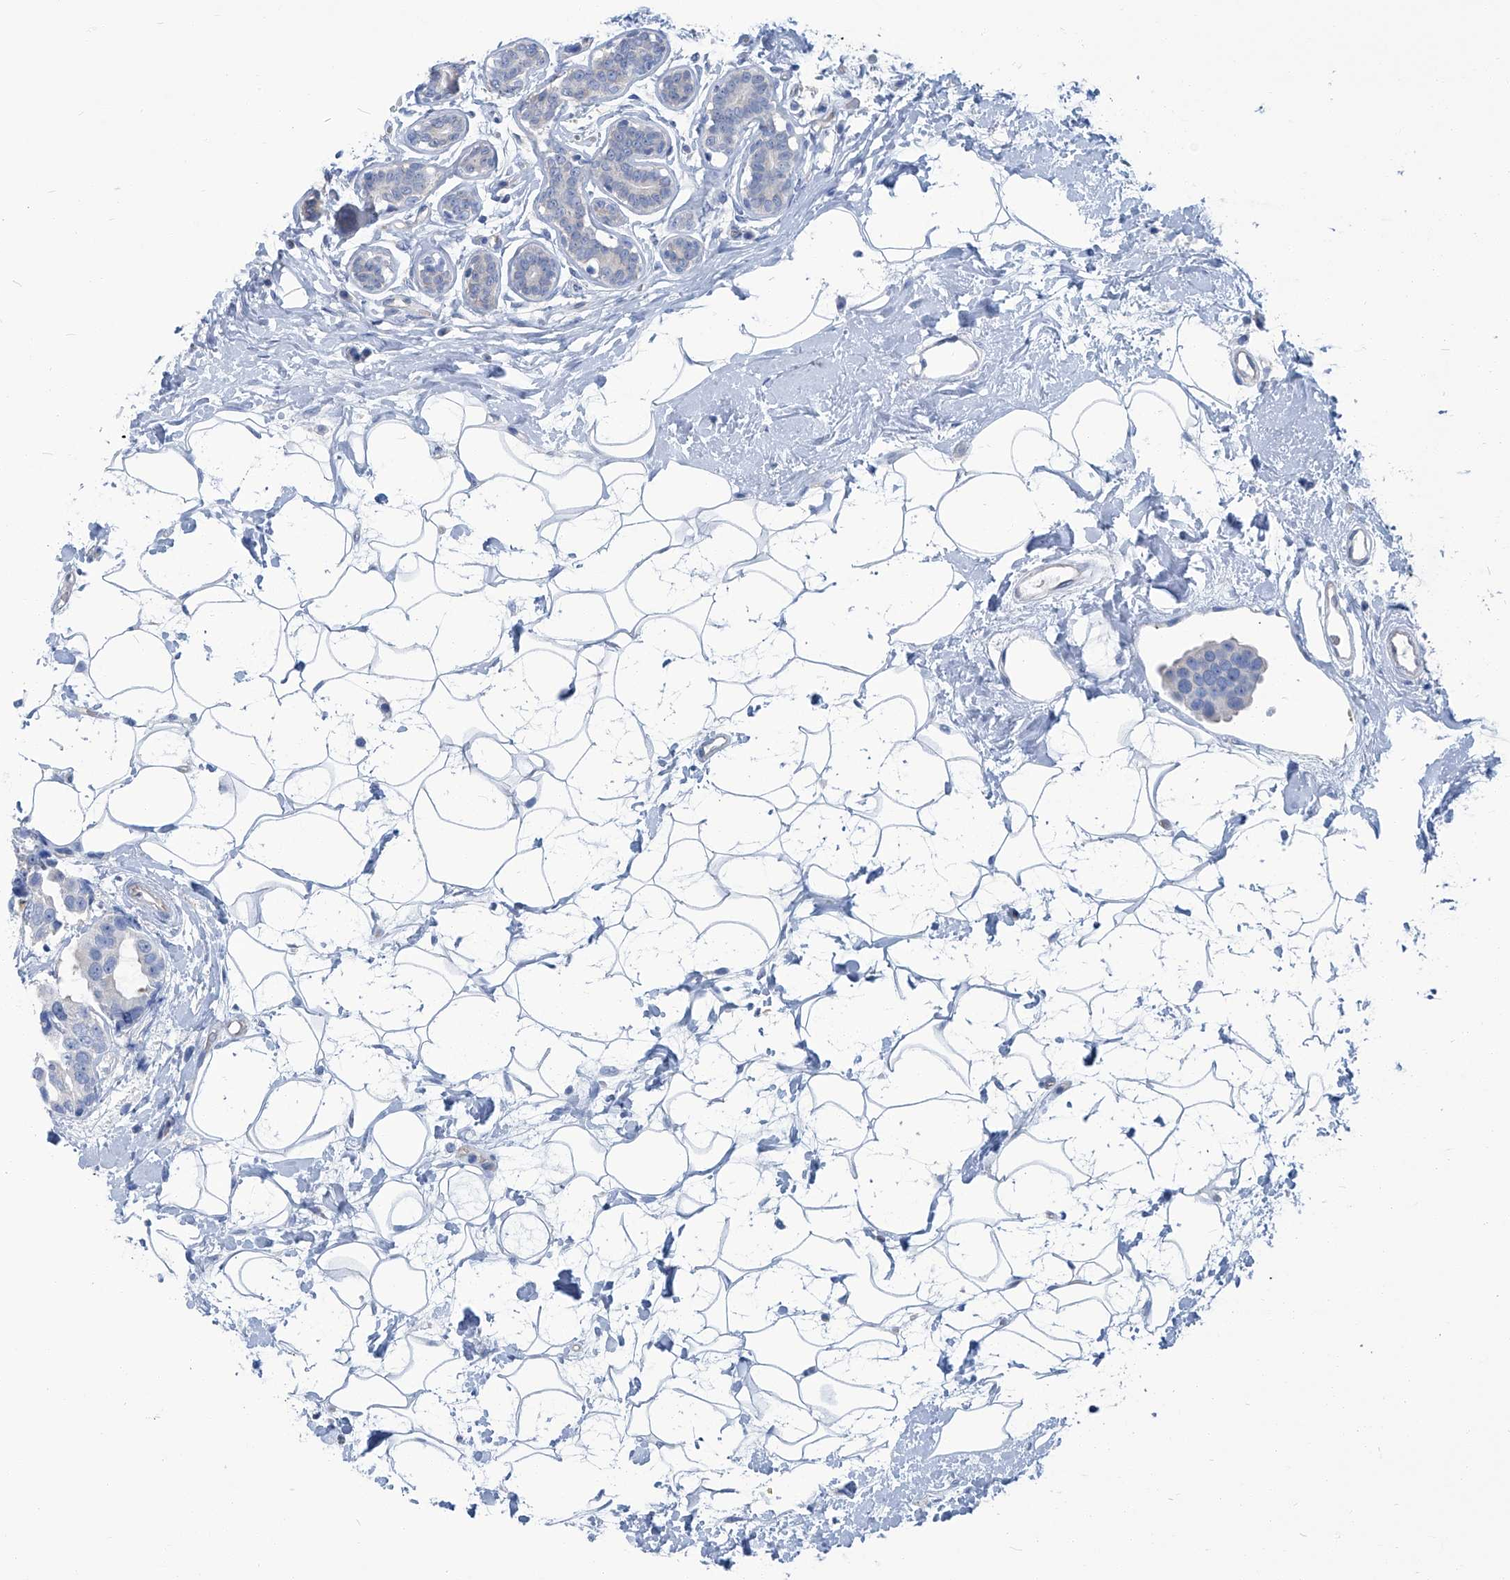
{"staining": {"intensity": "negative", "quantity": "none", "location": "none"}, "tissue": "breast cancer", "cell_type": "Tumor cells", "image_type": "cancer", "snomed": [{"axis": "morphology", "description": "Normal tissue, NOS"}, {"axis": "morphology", "description": "Duct carcinoma"}, {"axis": "topography", "description": "Breast"}], "caption": "A high-resolution photomicrograph shows IHC staining of breast infiltrating ductal carcinoma, which displays no significant staining in tumor cells.", "gene": "PFKL", "patient": {"sex": "female", "age": 39}}